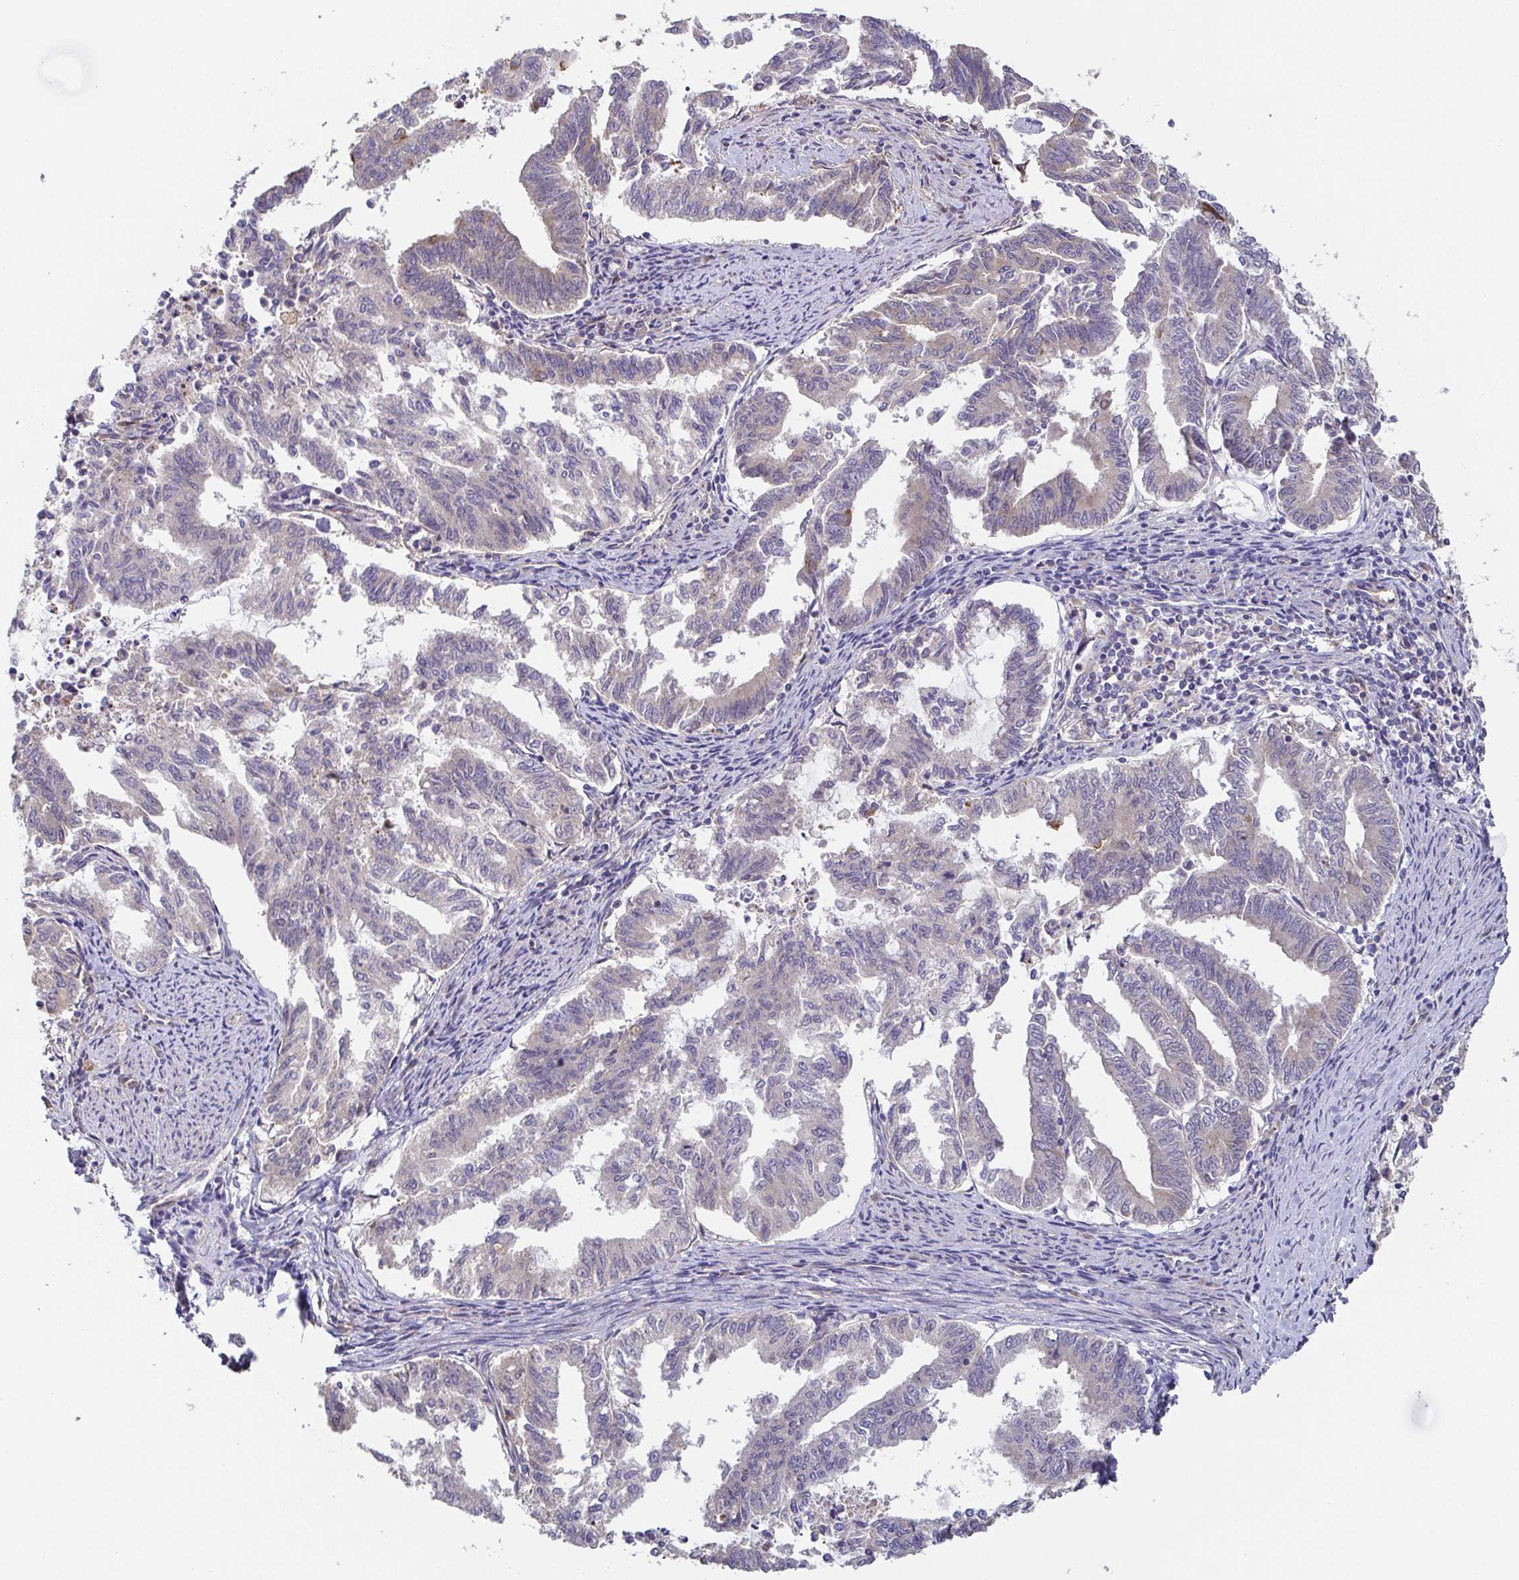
{"staining": {"intensity": "weak", "quantity": "<25%", "location": "cytoplasmic/membranous"}, "tissue": "endometrial cancer", "cell_type": "Tumor cells", "image_type": "cancer", "snomed": [{"axis": "morphology", "description": "Adenocarcinoma, NOS"}, {"axis": "topography", "description": "Endometrium"}], "caption": "DAB (3,3'-diaminobenzidine) immunohistochemical staining of endometrial cancer (adenocarcinoma) exhibits no significant expression in tumor cells. The staining was performed using DAB (3,3'-diaminobenzidine) to visualize the protein expression in brown, while the nuclei were stained in blue with hematoxylin (Magnification: 20x).", "gene": "EIF3D", "patient": {"sex": "female", "age": 79}}